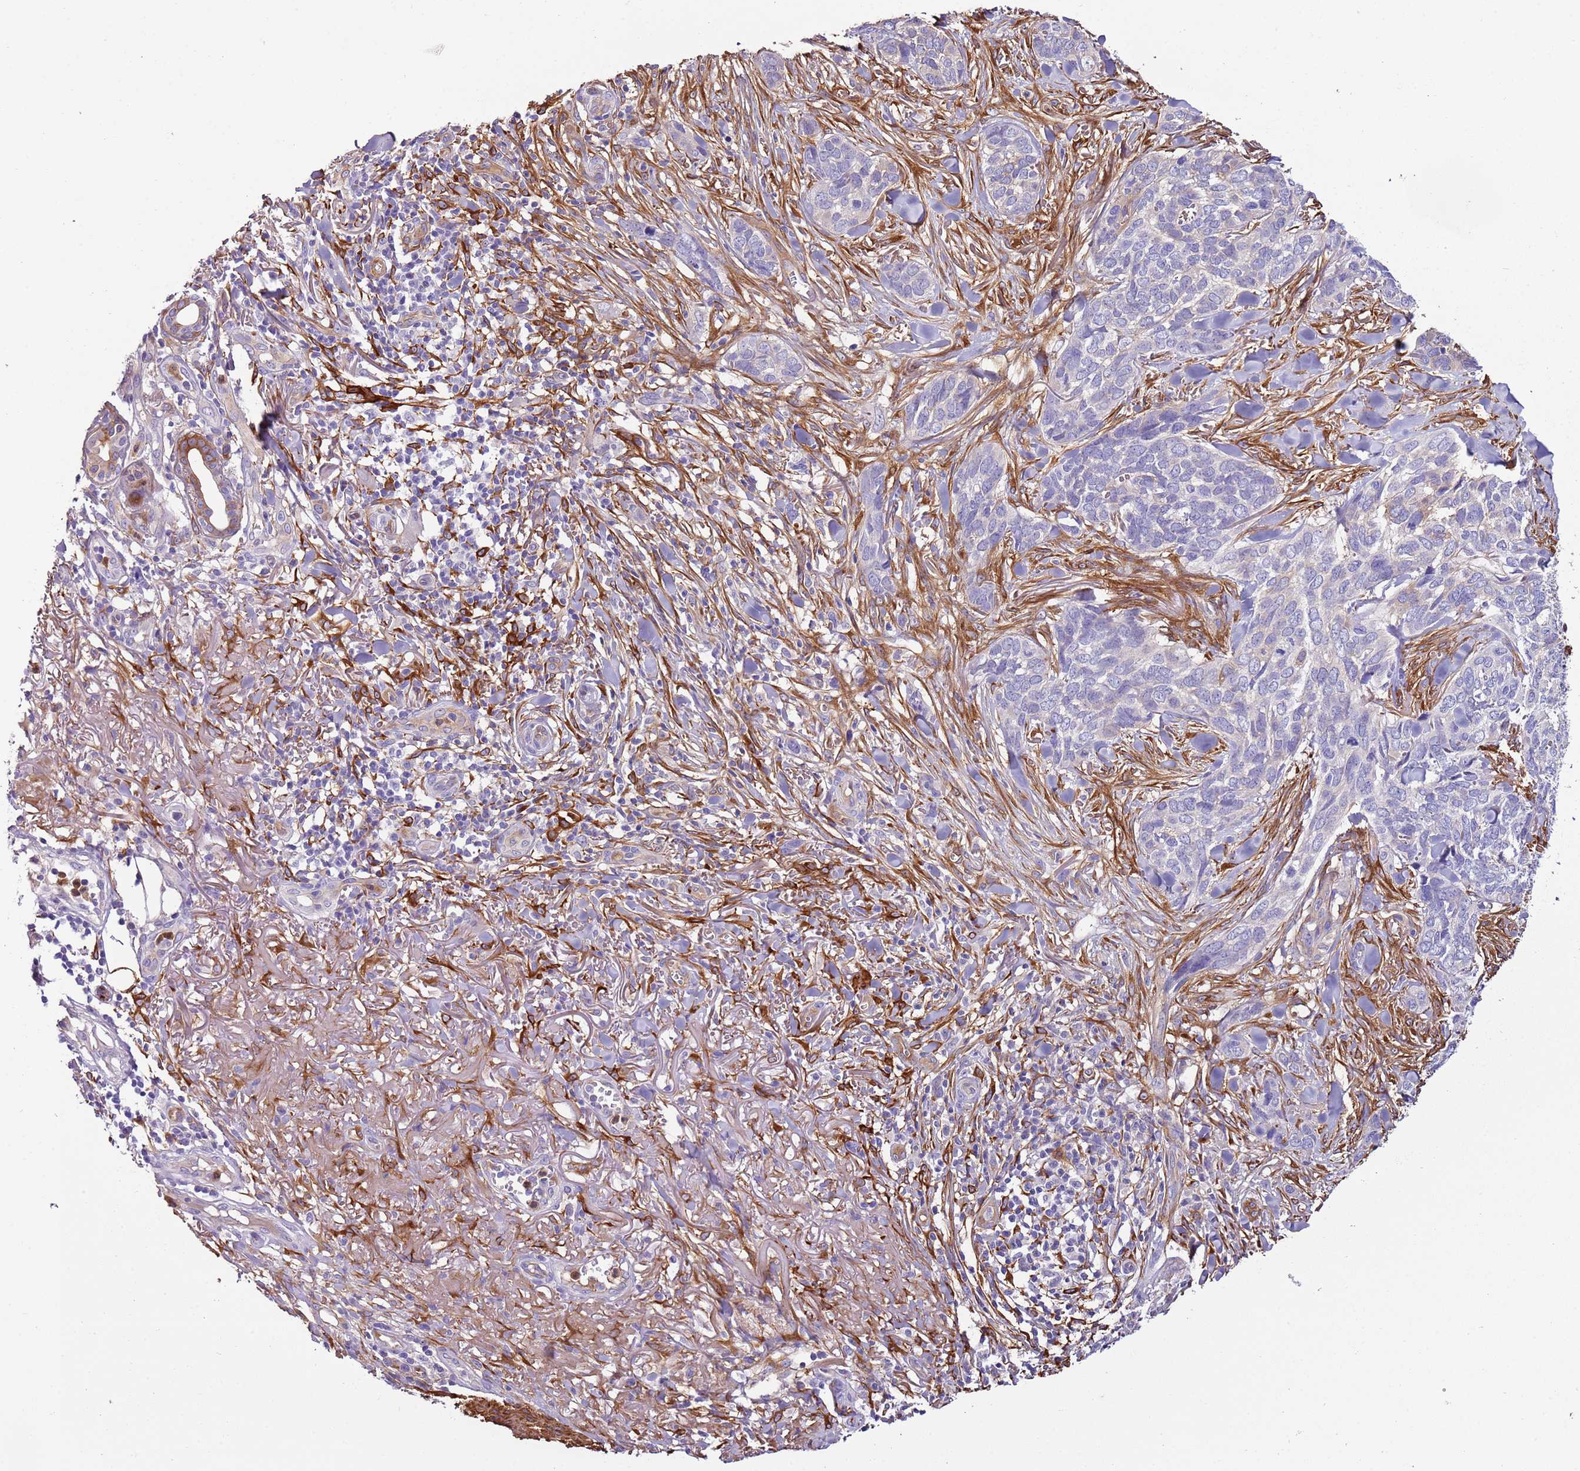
{"staining": {"intensity": "negative", "quantity": "none", "location": "none"}, "tissue": "skin cancer", "cell_type": "Tumor cells", "image_type": "cancer", "snomed": [{"axis": "morphology", "description": "Basal cell carcinoma"}, {"axis": "topography", "description": "Skin"}], "caption": "An immunohistochemistry micrograph of skin cancer (basal cell carcinoma) is shown. There is no staining in tumor cells of skin cancer (basal cell carcinoma).", "gene": "FAM174C", "patient": {"sex": "male", "age": 86}}